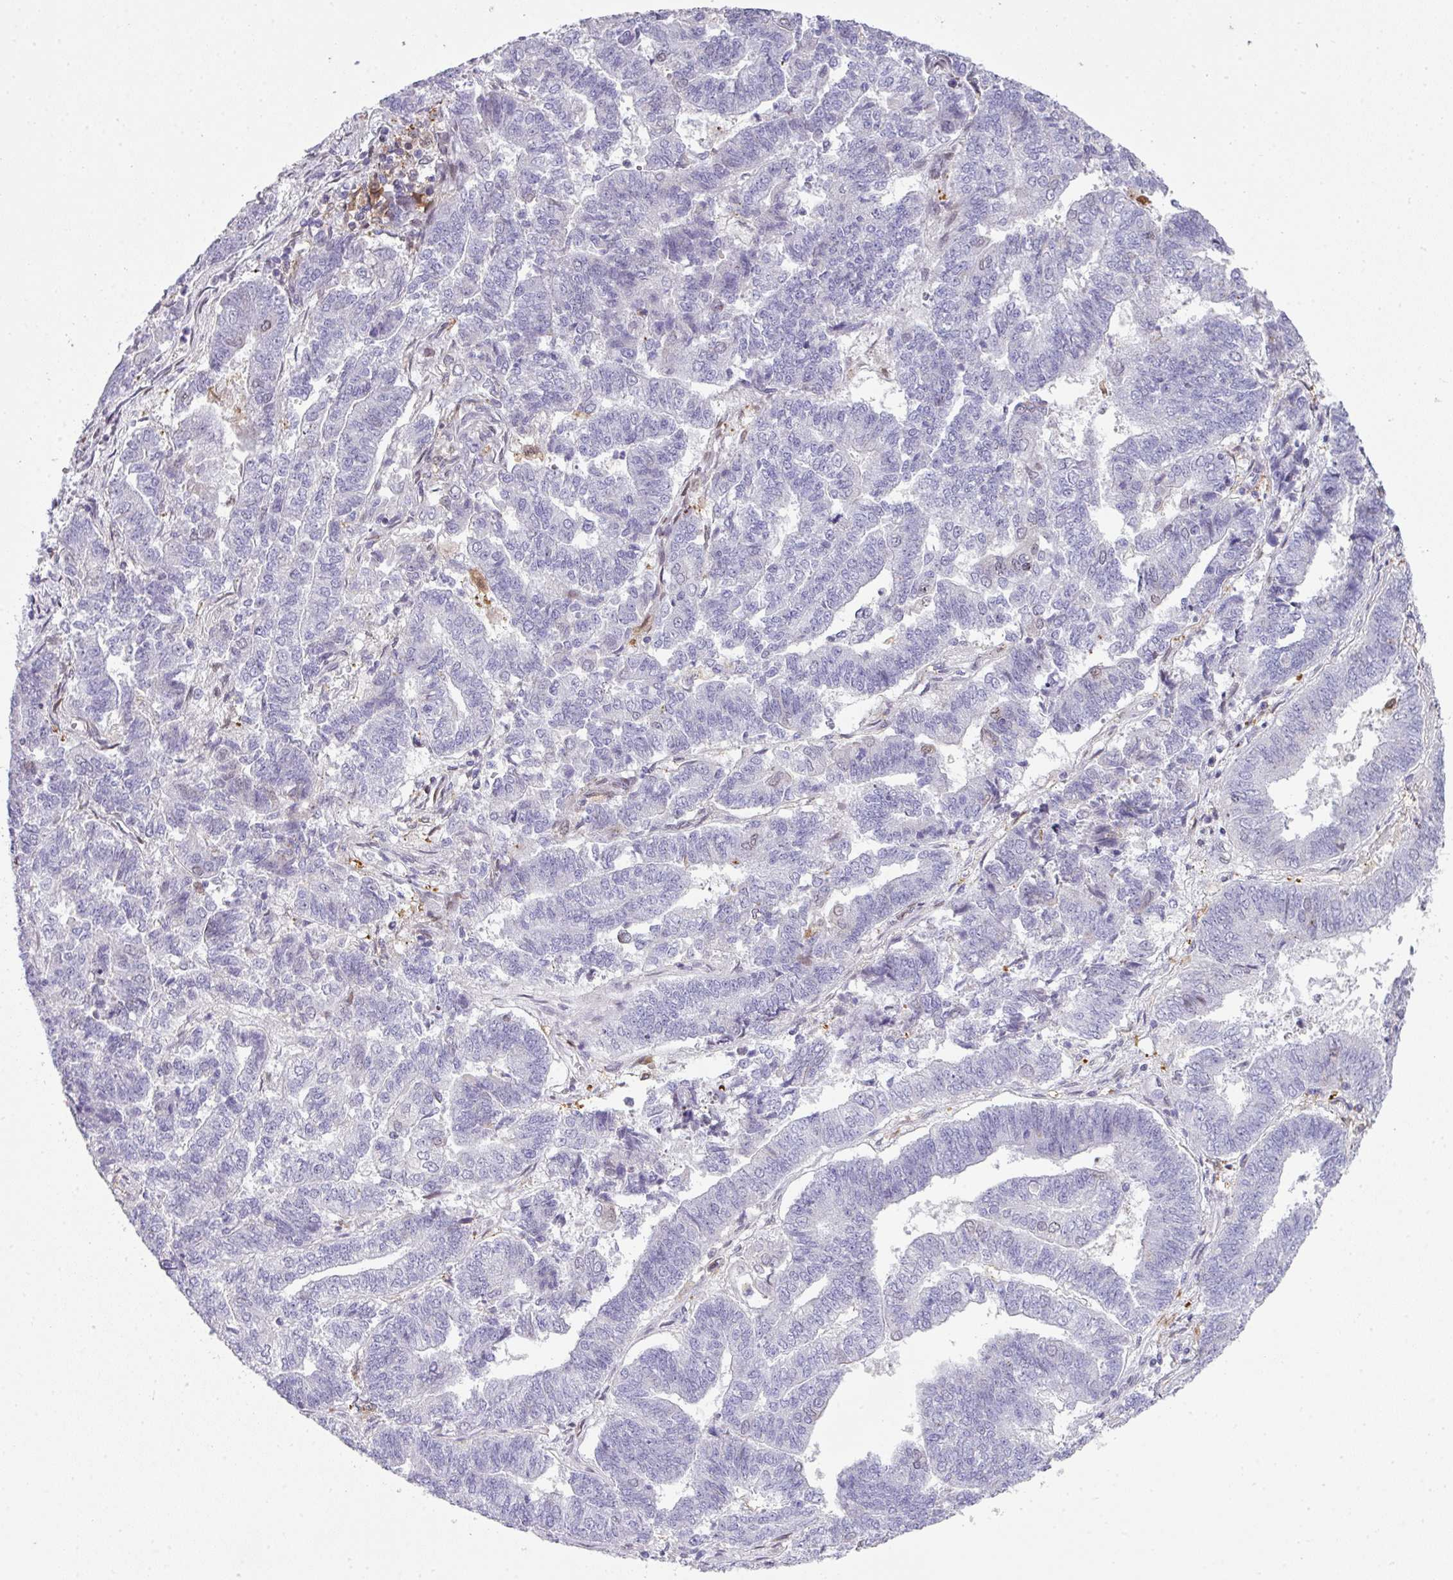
{"staining": {"intensity": "negative", "quantity": "none", "location": "none"}, "tissue": "endometrial cancer", "cell_type": "Tumor cells", "image_type": "cancer", "snomed": [{"axis": "morphology", "description": "Adenocarcinoma, NOS"}, {"axis": "topography", "description": "Endometrium"}], "caption": "Human adenocarcinoma (endometrial) stained for a protein using immunohistochemistry (IHC) displays no staining in tumor cells.", "gene": "PLK1", "patient": {"sex": "female", "age": 72}}